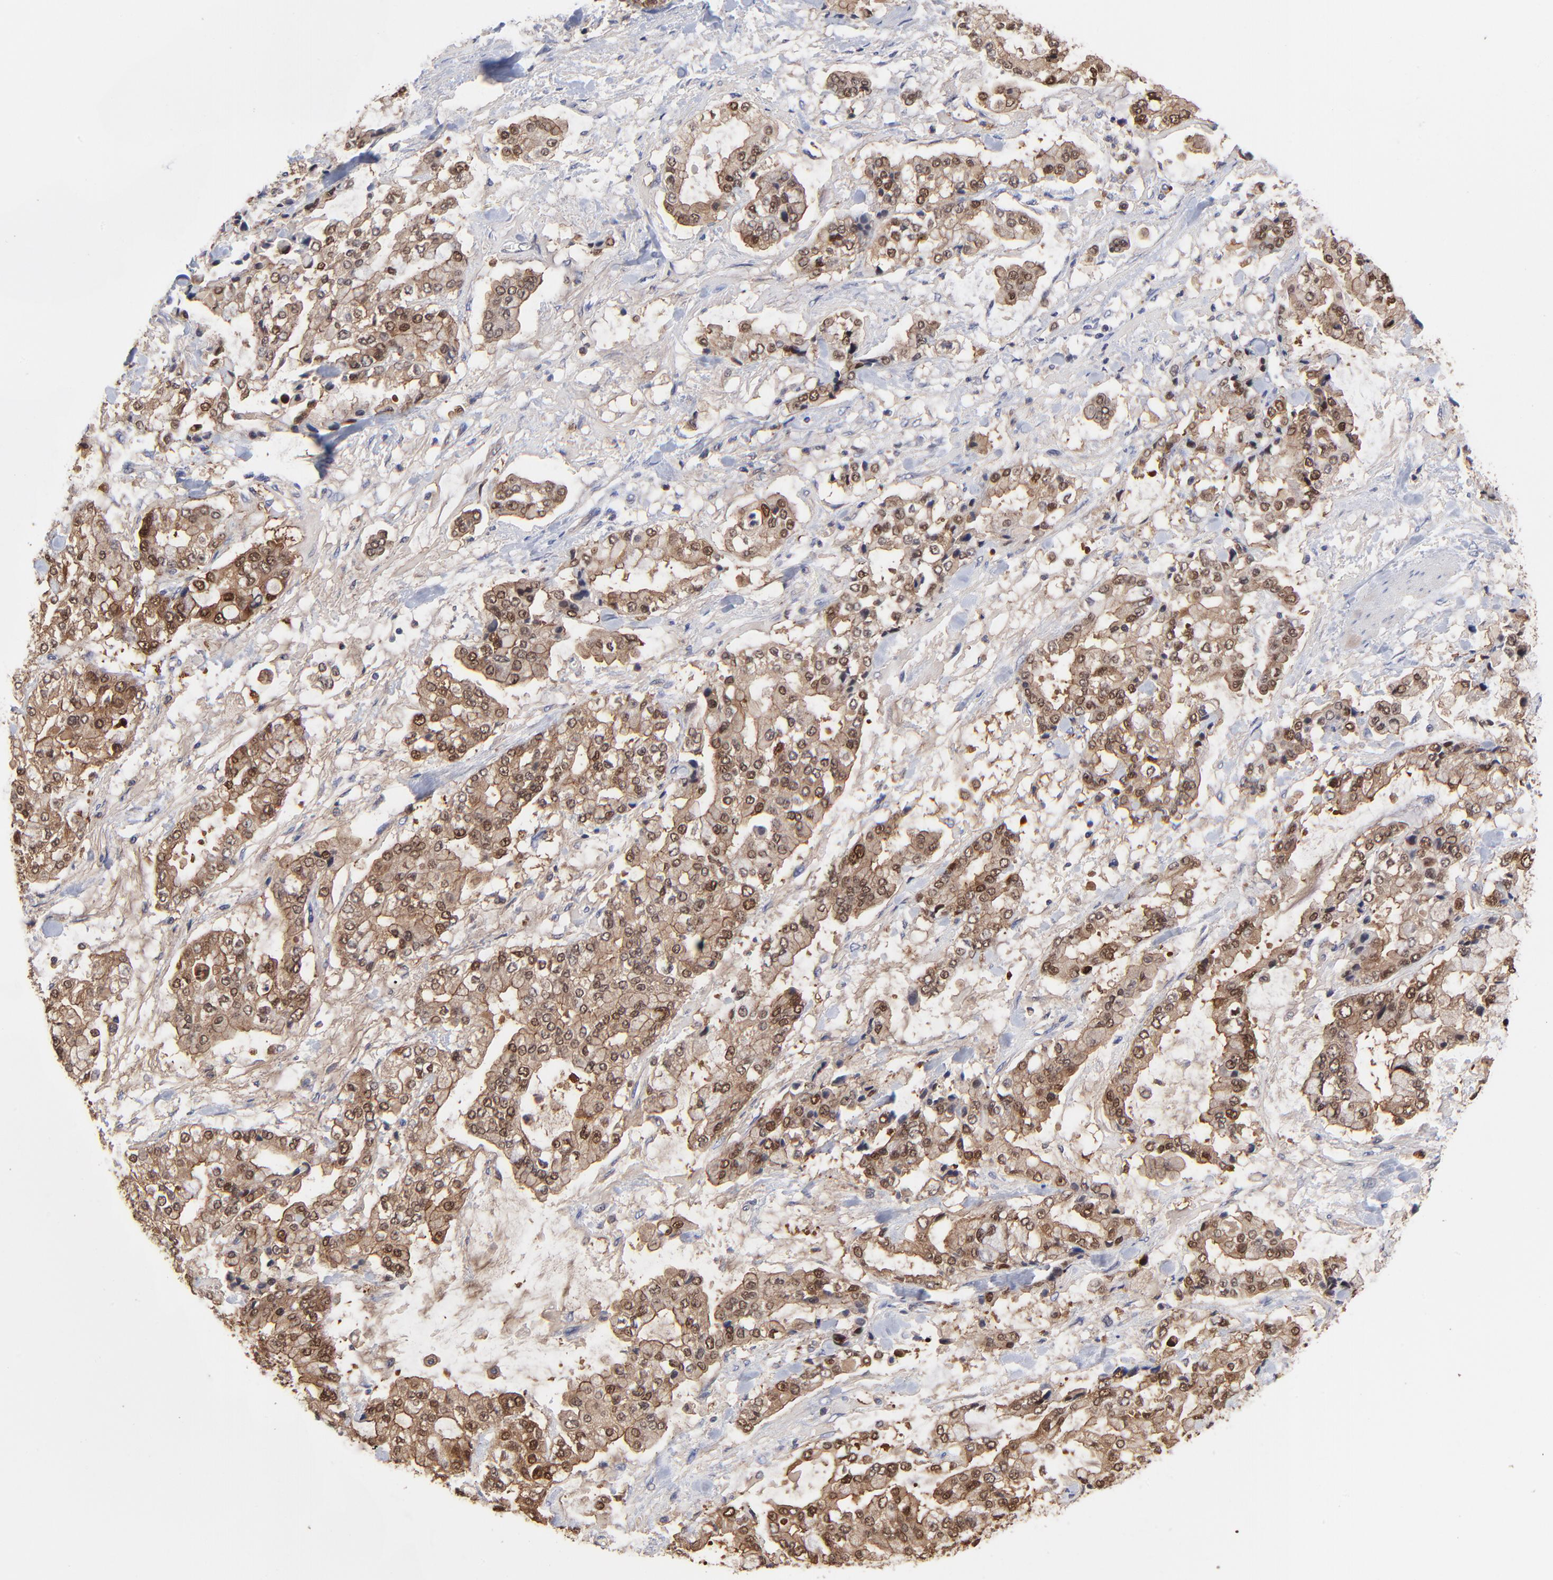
{"staining": {"intensity": "moderate", "quantity": ">75%", "location": "cytoplasmic/membranous,nuclear"}, "tissue": "stomach cancer", "cell_type": "Tumor cells", "image_type": "cancer", "snomed": [{"axis": "morphology", "description": "Normal tissue, NOS"}, {"axis": "morphology", "description": "Adenocarcinoma, NOS"}, {"axis": "topography", "description": "Stomach, upper"}, {"axis": "topography", "description": "Stomach"}], "caption": "This micrograph reveals immunohistochemistry staining of human adenocarcinoma (stomach), with medium moderate cytoplasmic/membranous and nuclear positivity in about >75% of tumor cells.", "gene": "DCTPP1", "patient": {"sex": "male", "age": 76}}